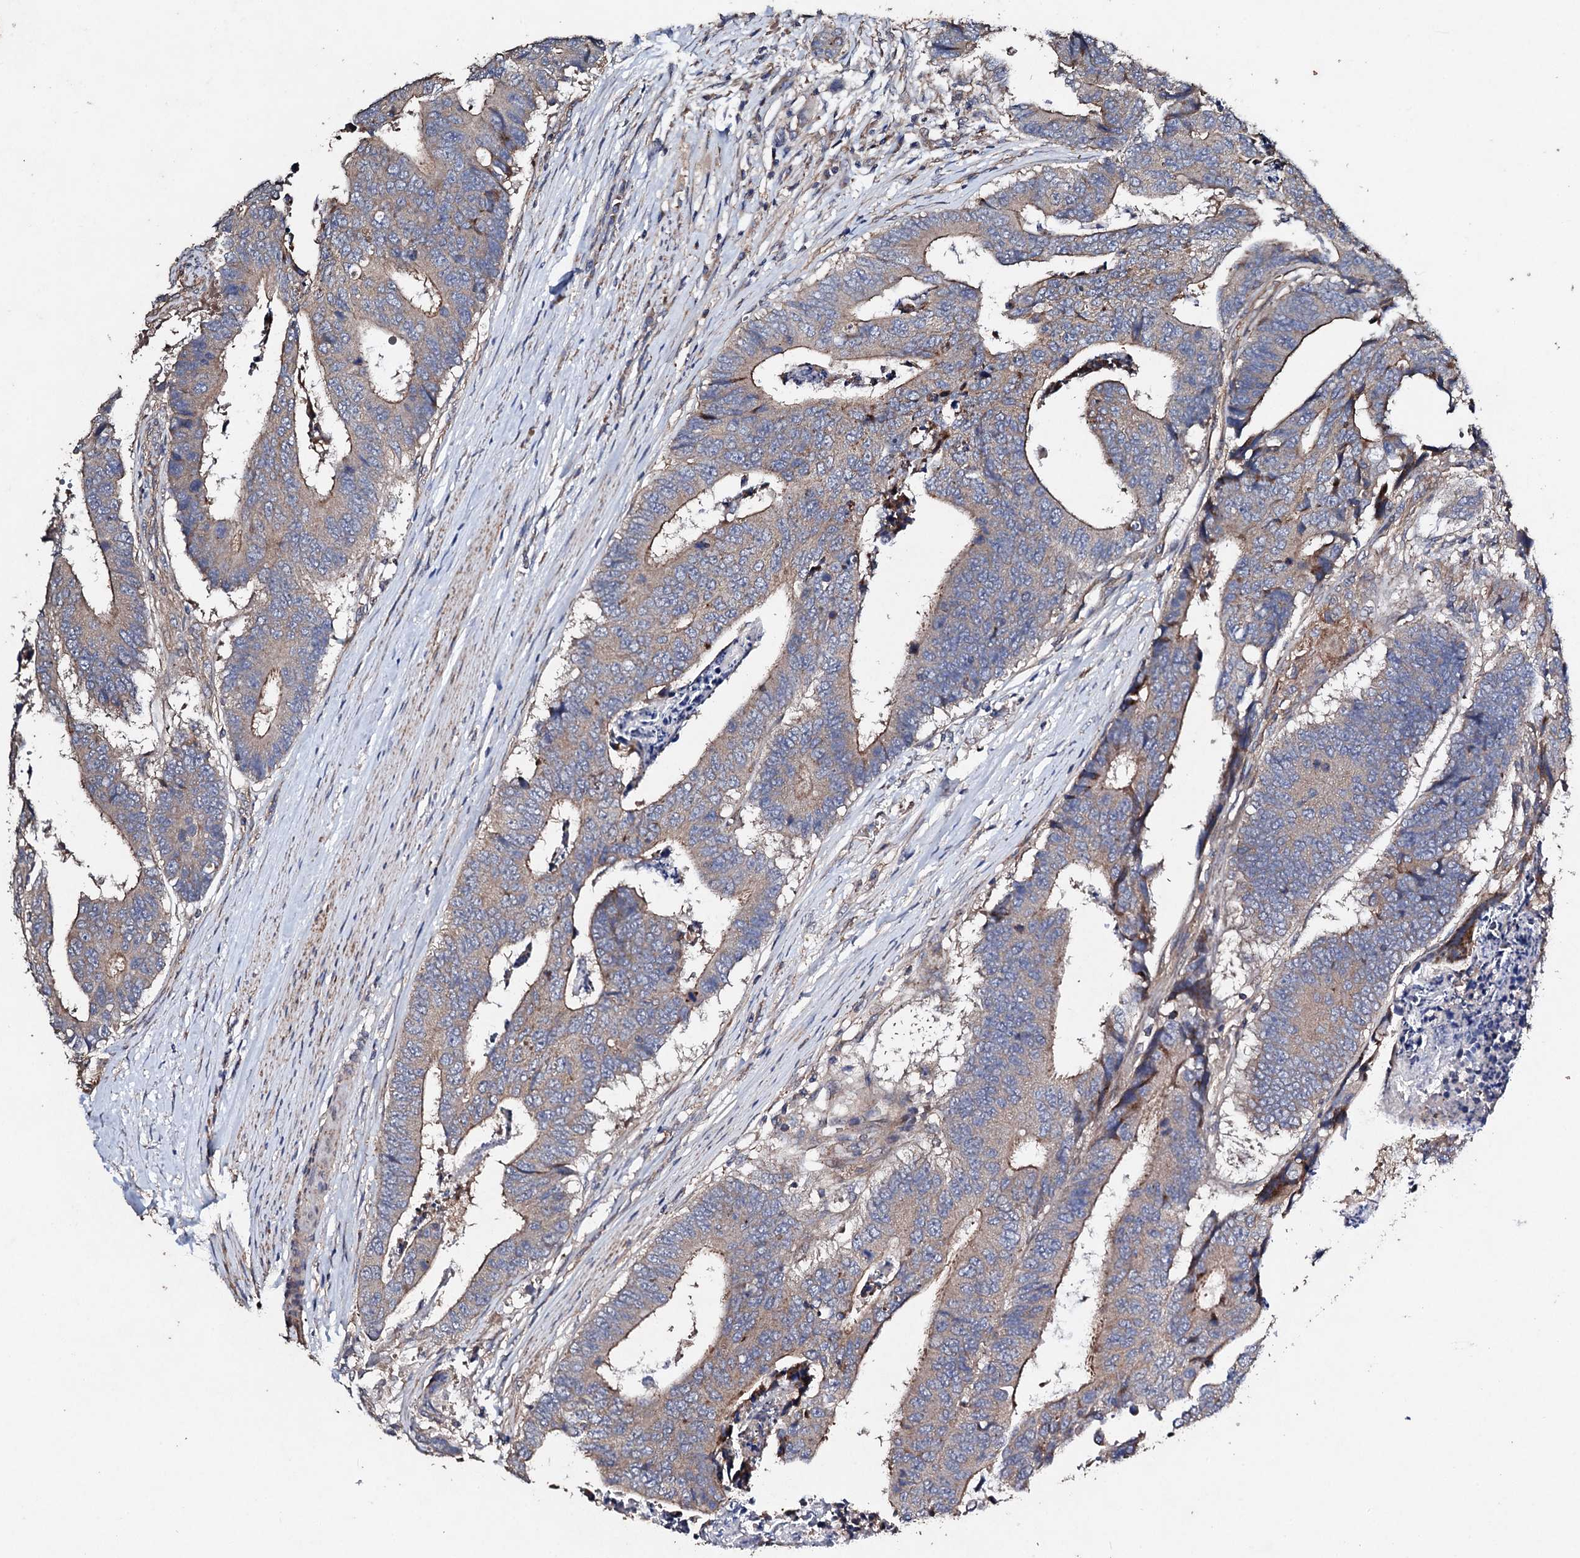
{"staining": {"intensity": "weak", "quantity": ">75%", "location": "cytoplasmic/membranous"}, "tissue": "colorectal cancer", "cell_type": "Tumor cells", "image_type": "cancer", "snomed": [{"axis": "morphology", "description": "Adenocarcinoma, NOS"}, {"axis": "topography", "description": "Rectum"}], "caption": "A photomicrograph of human colorectal cancer stained for a protein exhibits weak cytoplasmic/membranous brown staining in tumor cells.", "gene": "MOCOS", "patient": {"sex": "male", "age": 84}}